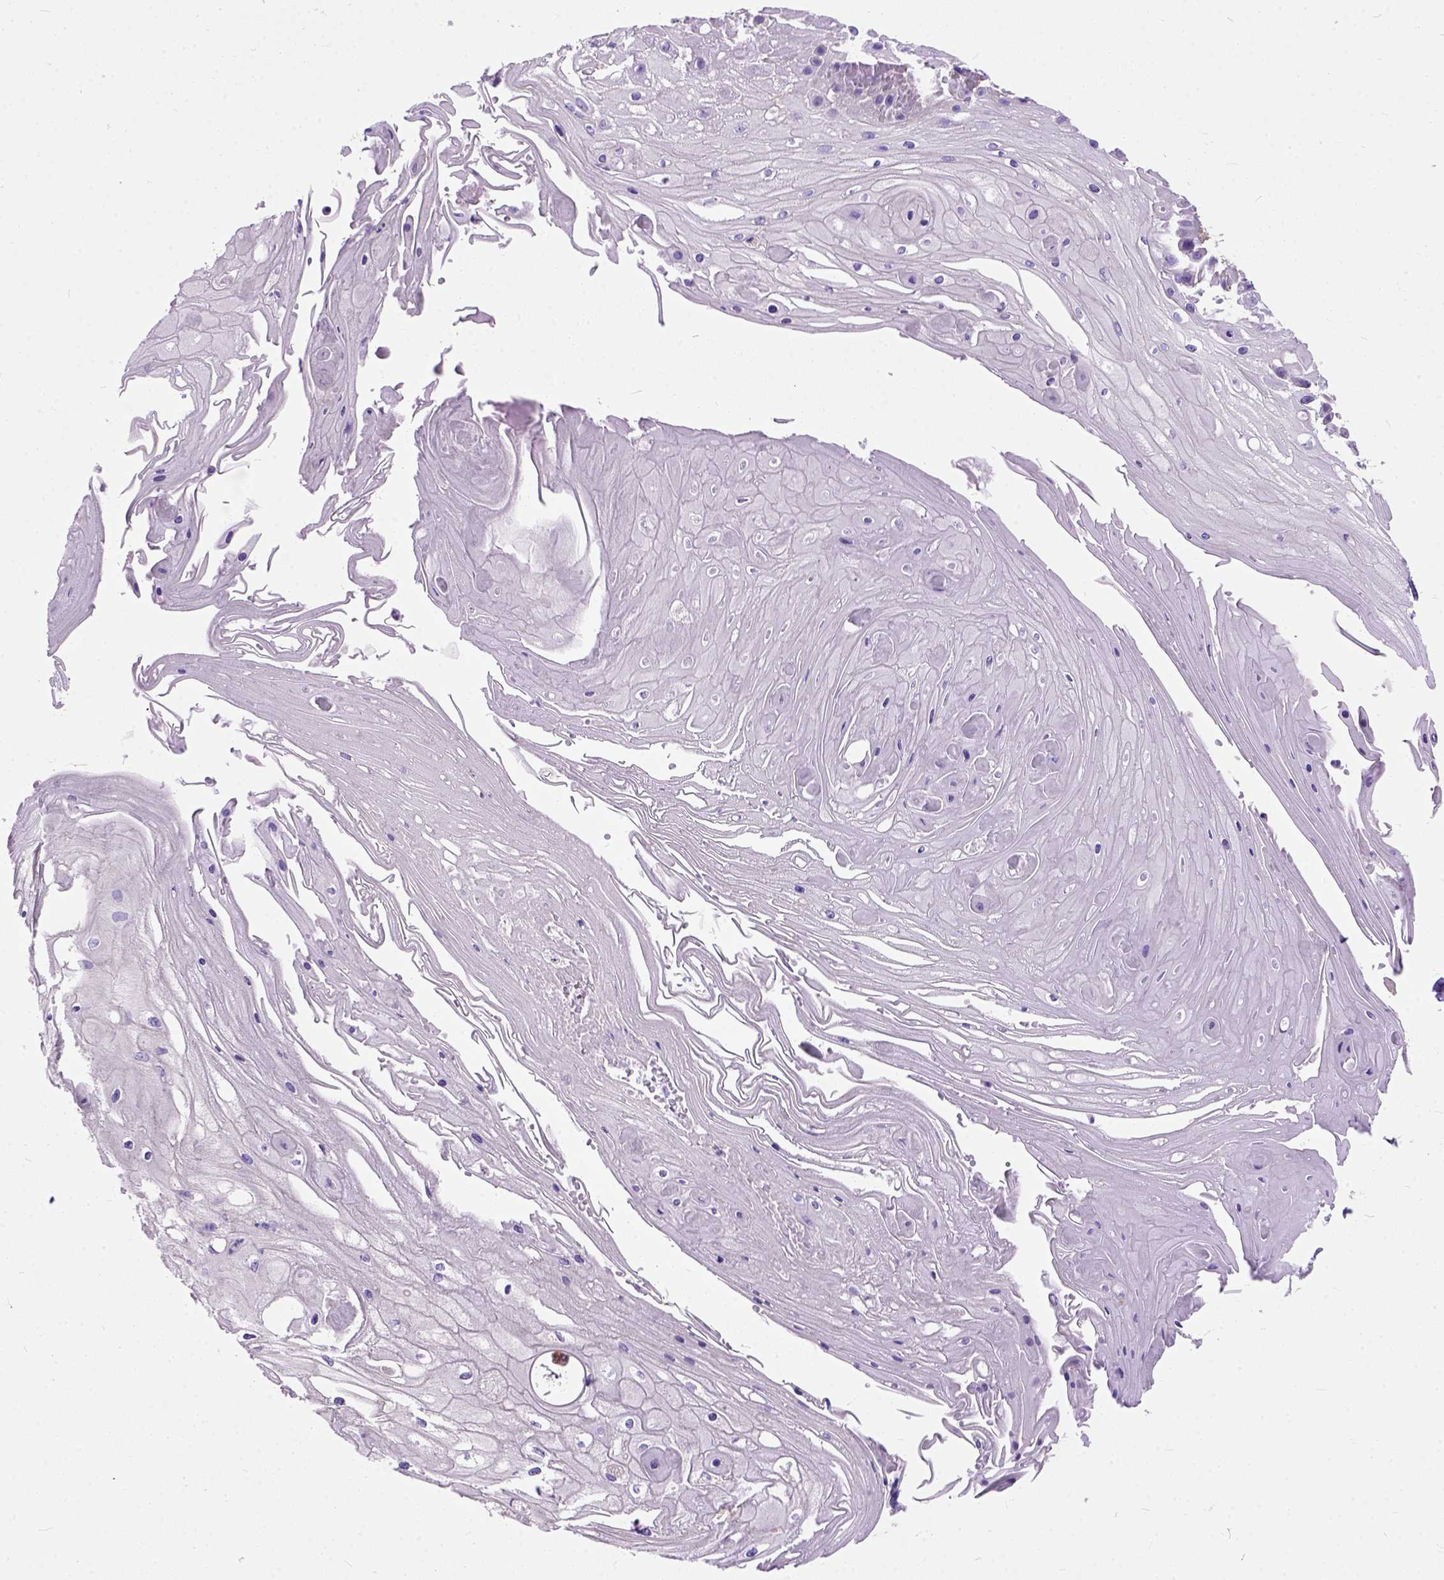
{"staining": {"intensity": "negative", "quantity": "none", "location": "none"}, "tissue": "skin cancer", "cell_type": "Tumor cells", "image_type": "cancer", "snomed": [{"axis": "morphology", "description": "Squamous cell carcinoma, NOS"}, {"axis": "topography", "description": "Skin"}], "caption": "The micrograph shows no staining of tumor cells in skin cancer.", "gene": "SEMA4F", "patient": {"sex": "male", "age": 70}}